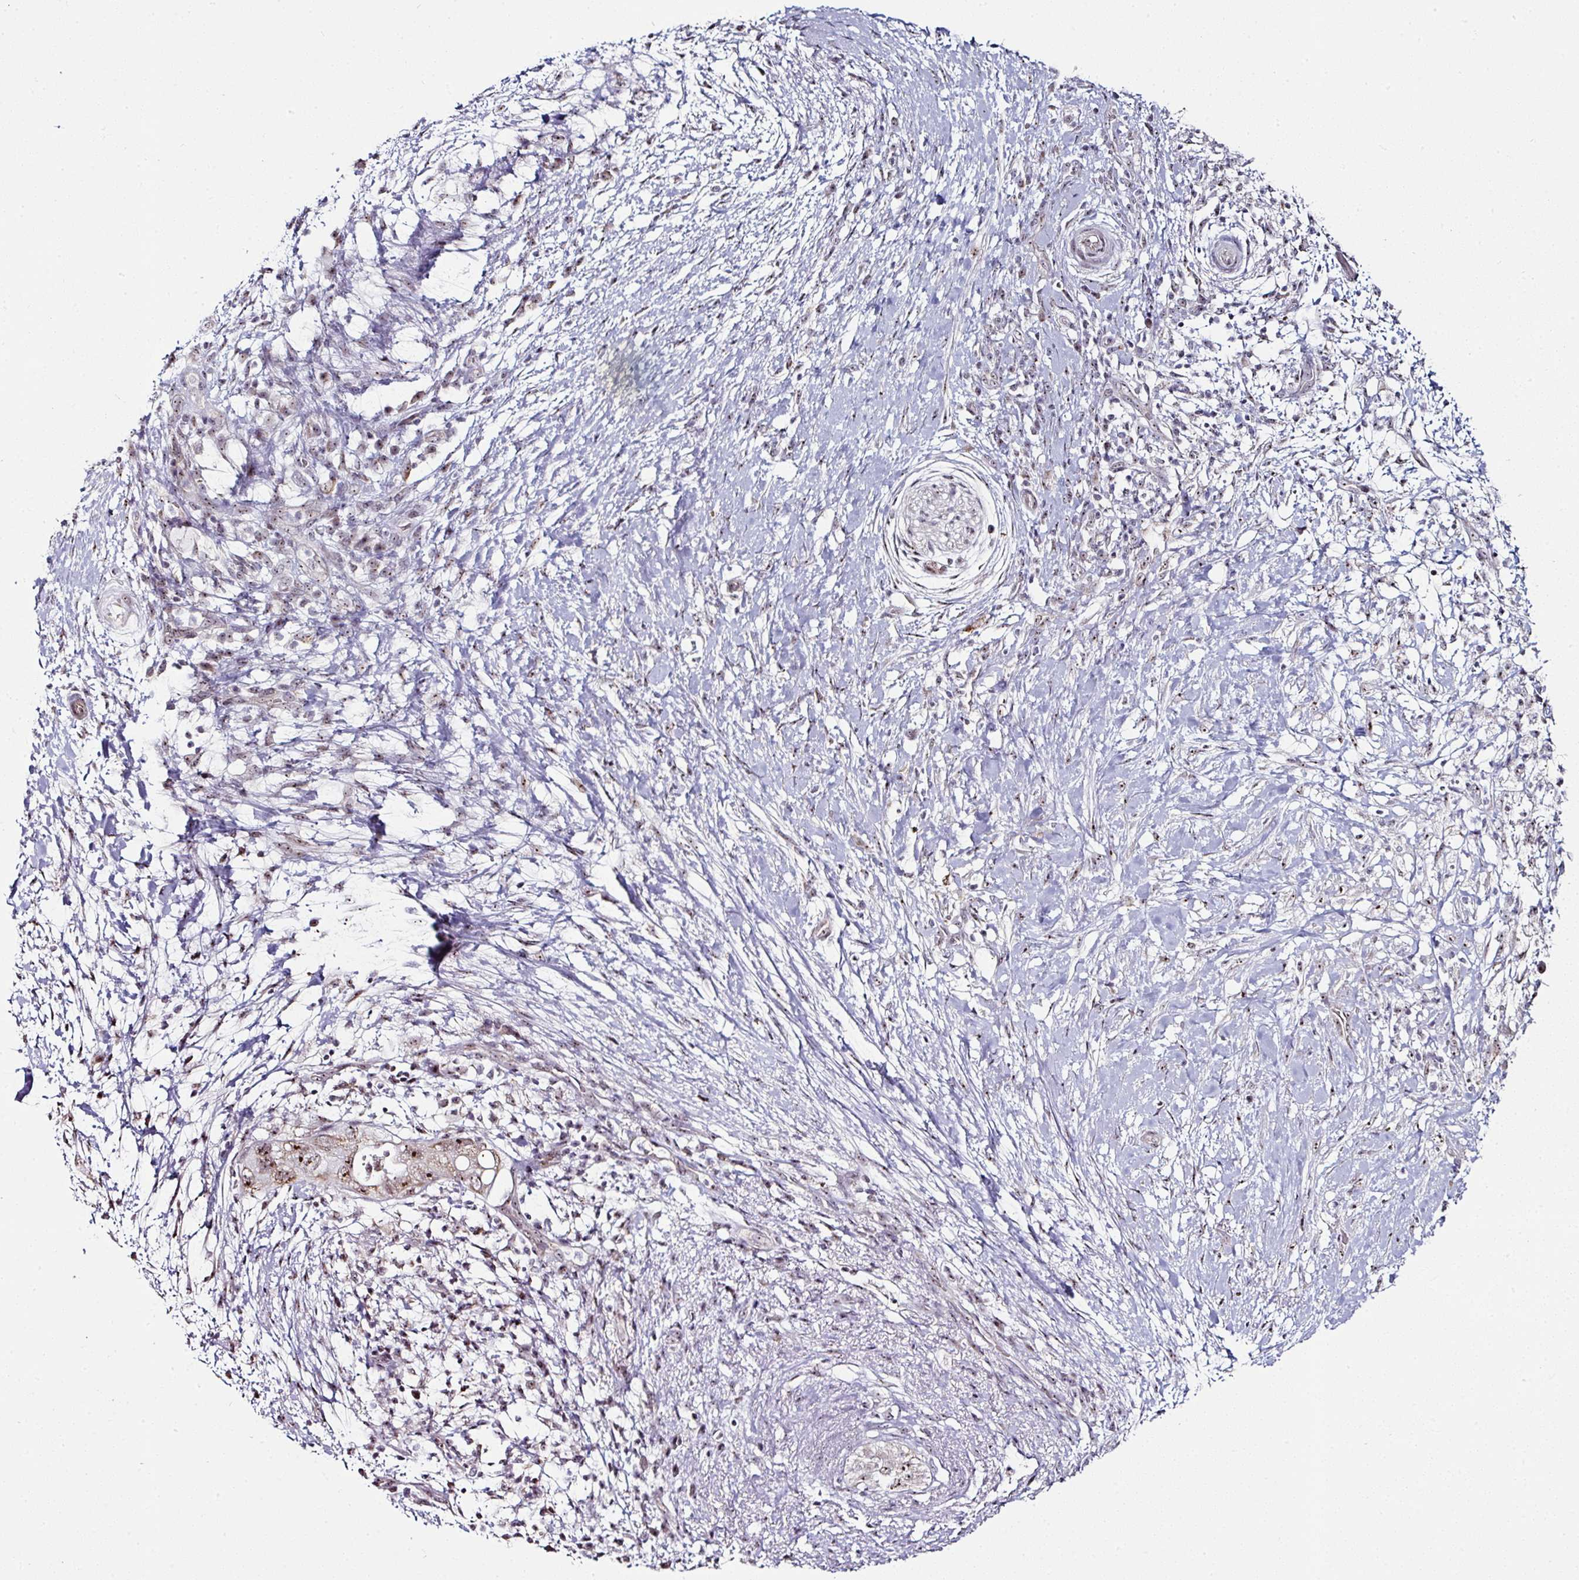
{"staining": {"intensity": "moderate", "quantity": ">75%", "location": "nuclear"}, "tissue": "pancreatic cancer", "cell_type": "Tumor cells", "image_type": "cancer", "snomed": [{"axis": "morphology", "description": "Adenocarcinoma, NOS"}, {"axis": "topography", "description": "Pancreas"}], "caption": "This image reveals pancreatic cancer (adenocarcinoma) stained with IHC to label a protein in brown. The nuclear of tumor cells show moderate positivity for the protein. Nuclei are counter-stained blue.", "gene": "NACC2", "patient": {"sex": "female", "age": 72}}